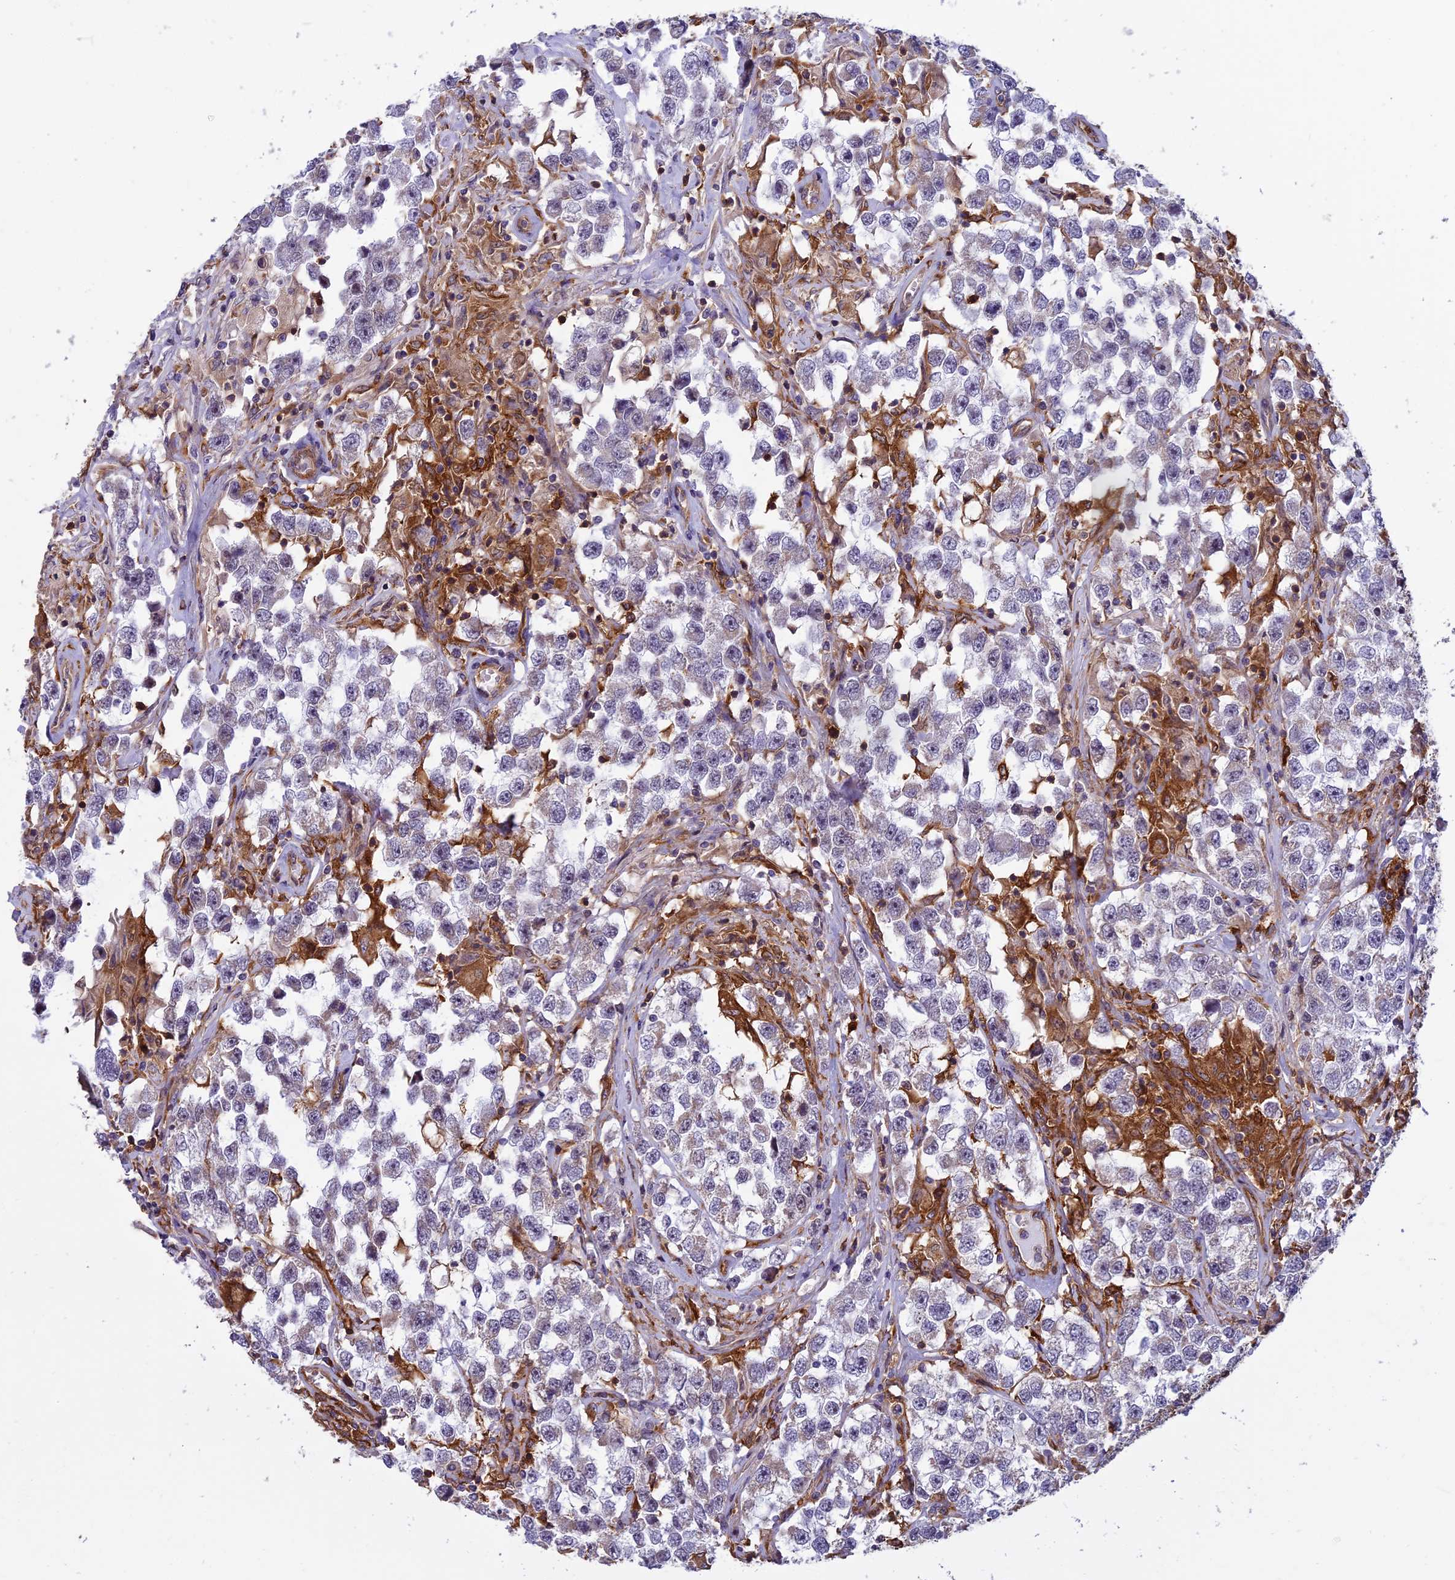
{"staining": {"intensity": "negative", "quantity": "none", "location": "none"}, "tissue": "testis cancer", "cell_type": "Tumor cells", "image_type": "cancer", "snomed": [{"axis": "morphology", "description": "Seminoma, NOS"}, {"axis": "topography", "description": "Testis"}], "caption": "Immunohistochemistry image of neoplastic tissue: human testis seminoma stained with DAB exhibits no significant protein positivity in tumor cells.", "gene": "EHBP1L1", "patient": {"sex": "male", "age": 46}}